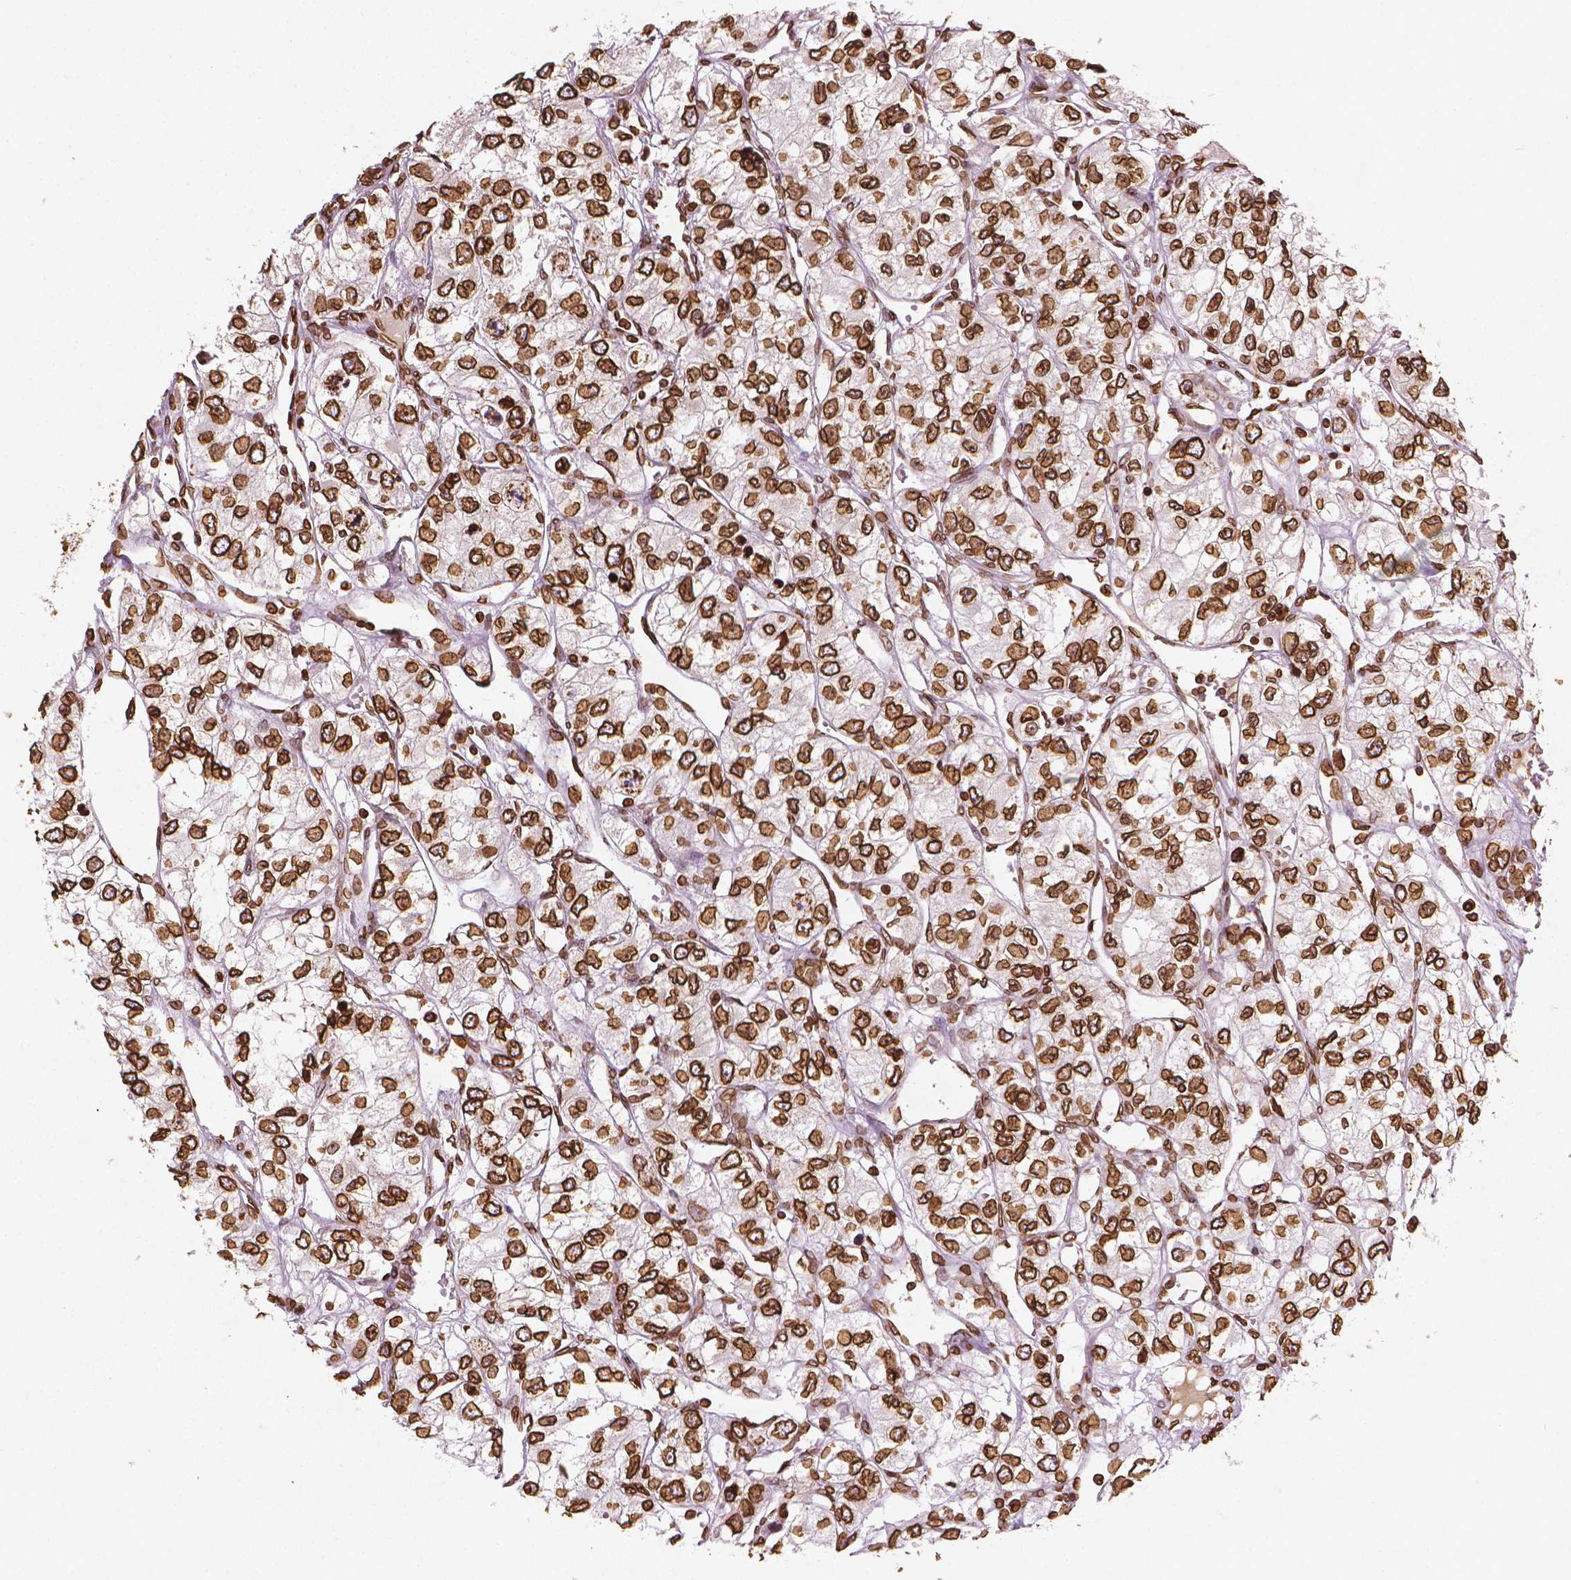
{"staining": {"intensity": "strong", "quantity": ">75%", "location": "cytoplasmic/membranous,nuclear"}, "tissue": "renal cancer", "cell_type": "Tumor cells", "image_type": "cancer", "snomed": [{"axis": "morphology", "description": "Adenocarcinoma, NOS"}, {"axis": "topography", "description": "Kidney"}], "caption": "Strong cytoplasmic/membranous and nuclear expression is appreciated in about >75% of tumor cells in renal cancer. (DAB IHC, brown staining for protein, blue staining for nuclei).", "gene": "LMNB1", "patient": {"sex": "female", "age": 59}}